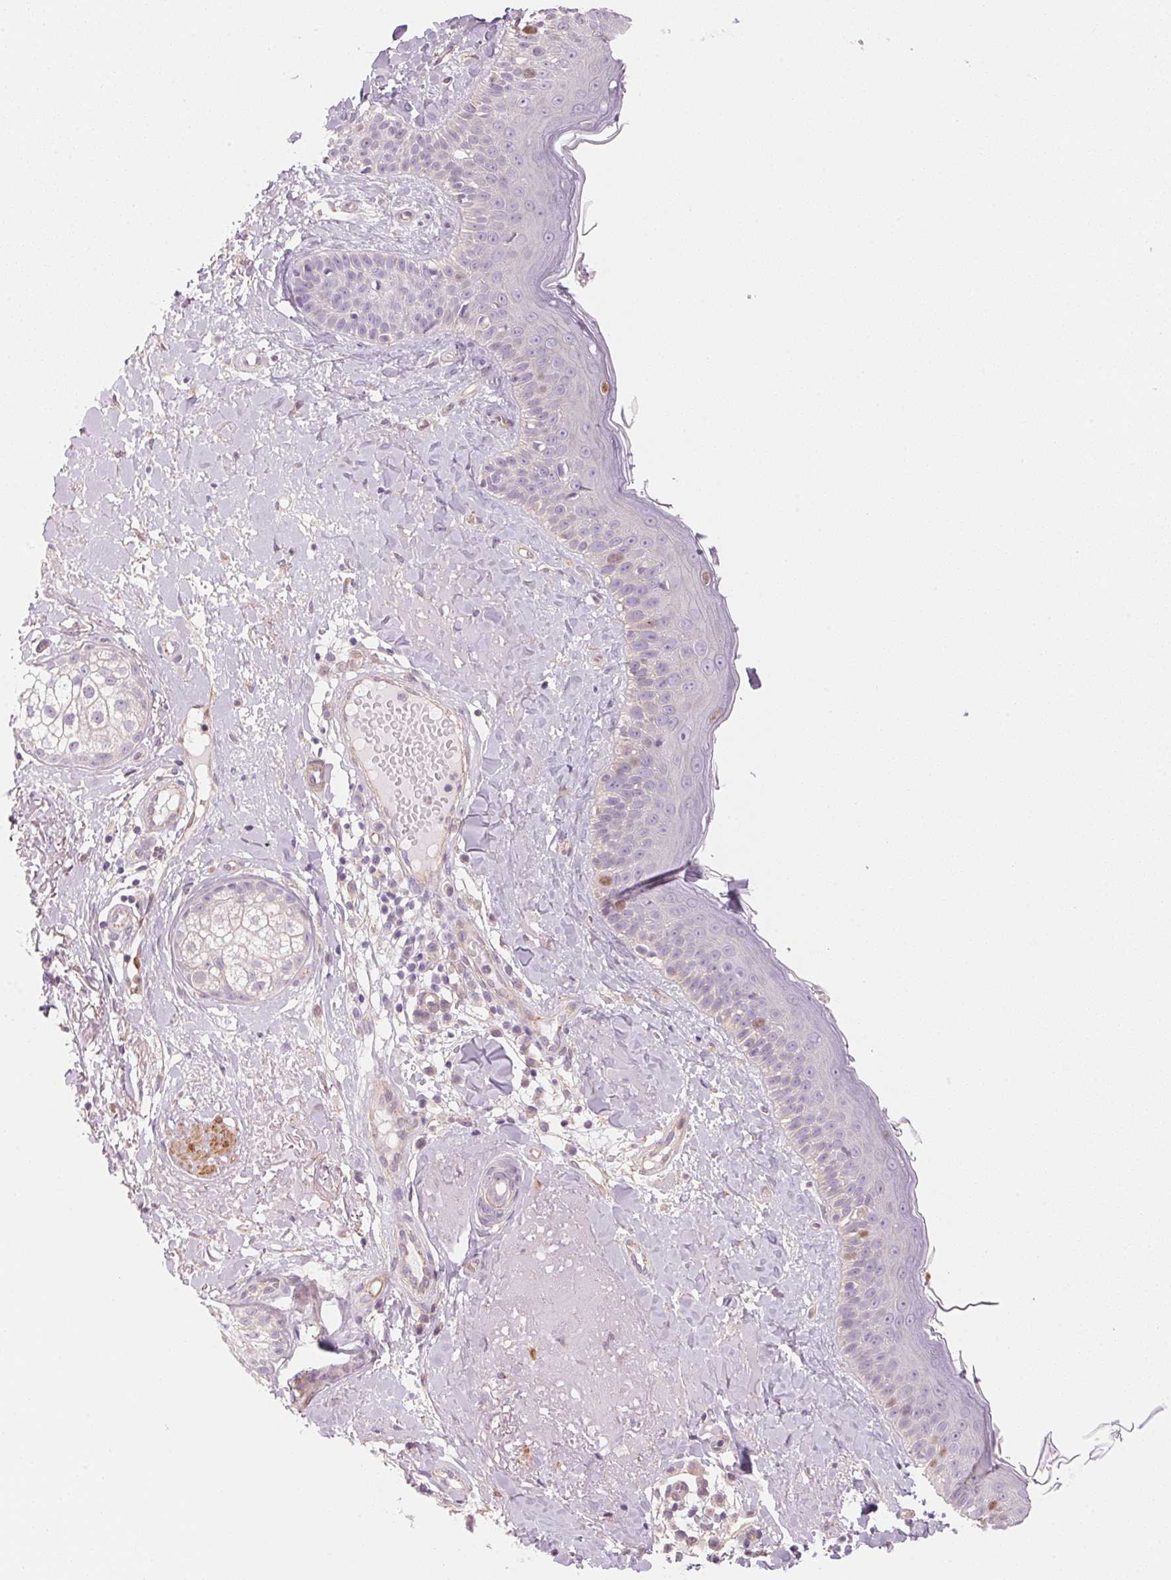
{"staining": {"intensity": "negative", "quantity": "none", "location": "none"}, "tissue": "skin", "cell_type": "Fibroblasts", "image_type": "normal", "snomed": [{"axis": "morphology", "description": "Normal tissue, NOS"}, {"axis": "topography", "description": "Skin"}], "caption": "IHC of unremarkable skin demonstrates no staining in fibroblasts. (Stains: DAB (3,3'-diaminobenzidine) IHC with hematoxylin counter stain, Microscopy: brightfield microscopy at high magnification).", "gene": "SMTN", "patient": {"sex": "male", "age": 73}}